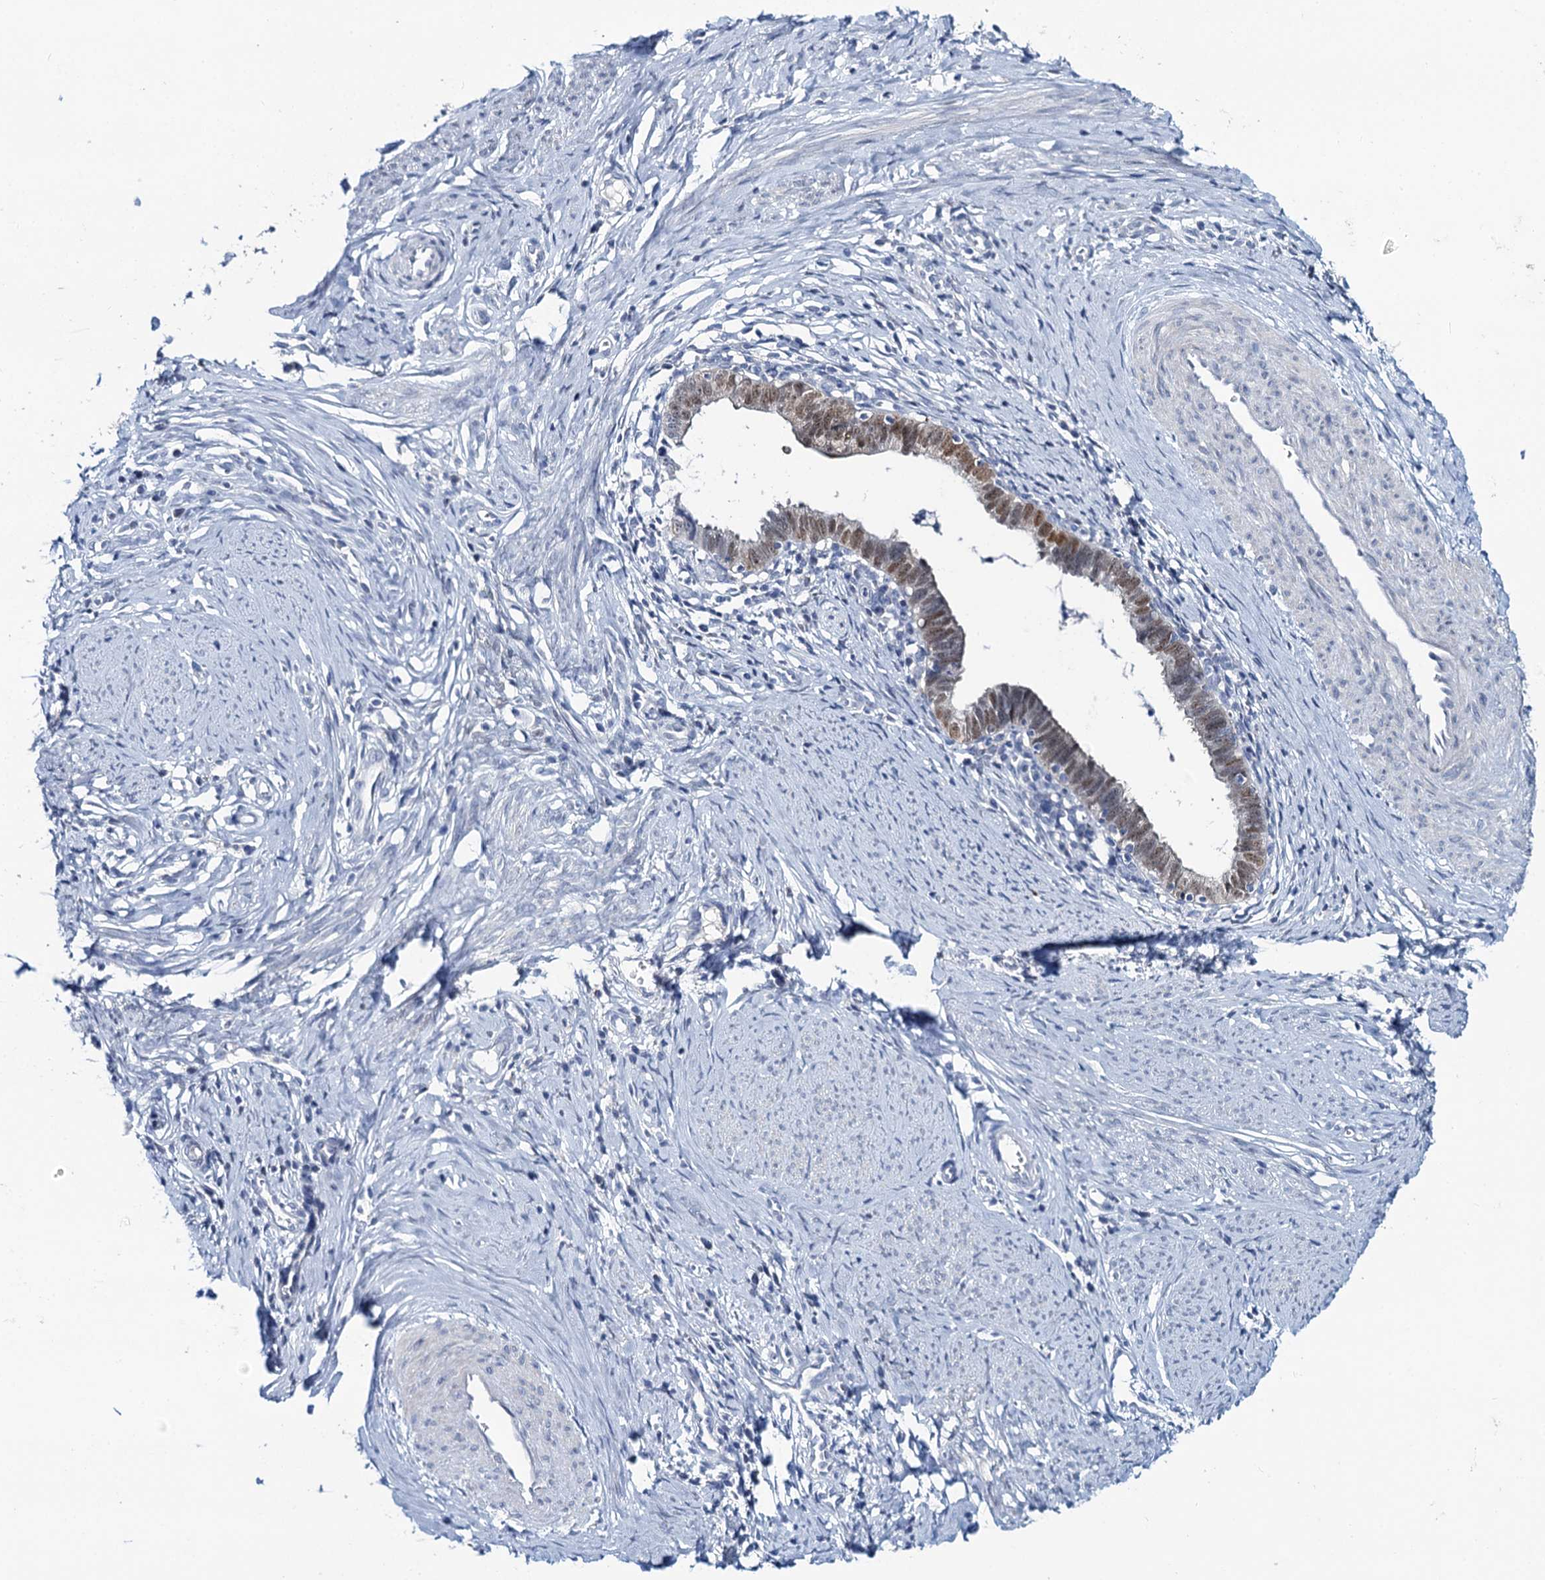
{"staining": {"intensity": "moderate", "quantity": ">75%", "location": "nuclear"}, "tissue": "cervical cancer", "cell_type": "Tumor cells", "image_type": "cancer", "snomed": [{"axis": "morphology", "description": "Adenocarcinoma, NOS"}, {"axis": "topography", "description": "Cervix"}], "caption": "Protein expression analysis of human cervical cancer (adenocarcinoma) reveals moderate nuclear positivity in about >75% of tumor cells.", "gene": "TOX3", "patient": {"sex": "female", "age": 36}}